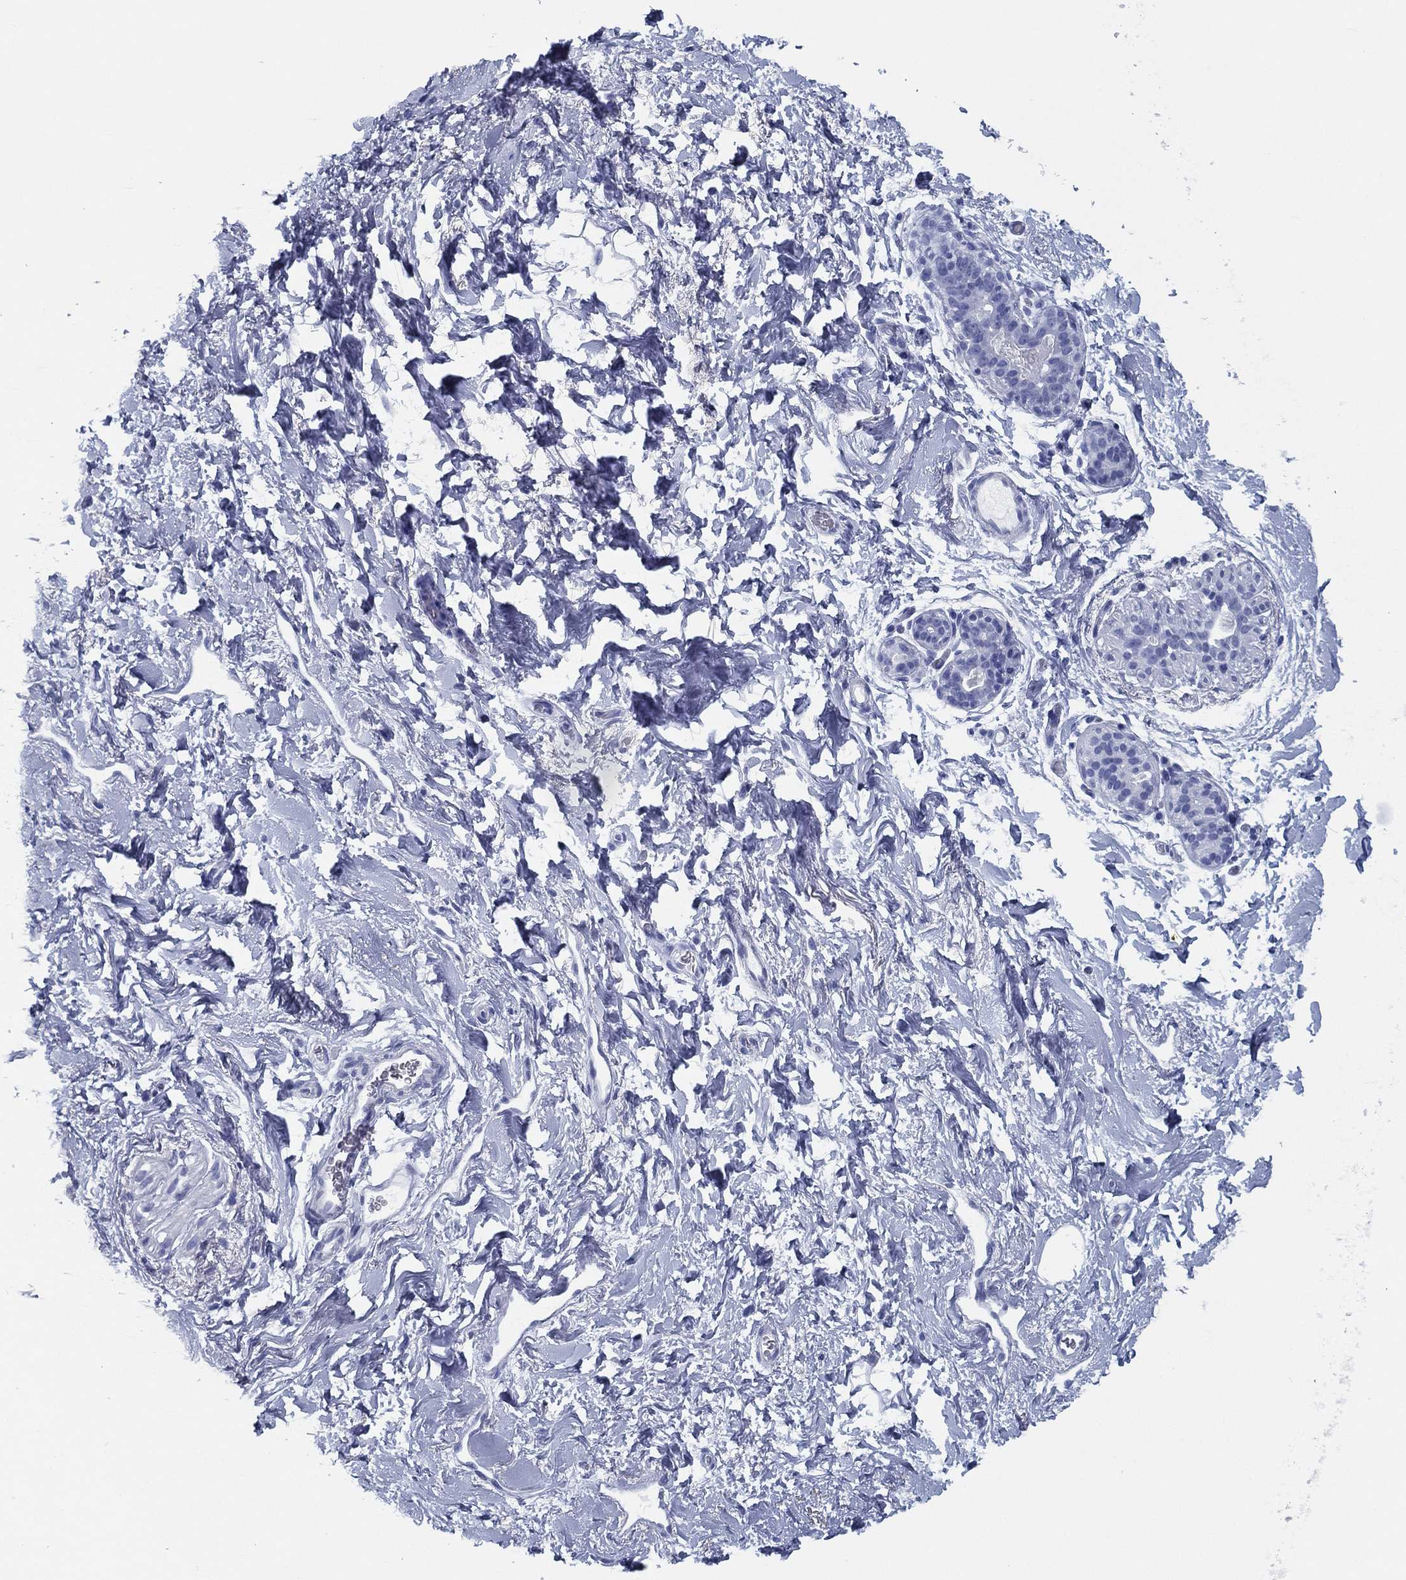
{"staining": {"intensity": "negative", "quantity": "none", "location": "none"}, "tissue": "breast", "cell_type": "Glandular cells", "image_type": "normal", "snomed": [{"axis": "morphology", "description": "Normal tissue, NOS"}, {"axis": "topography", "description": "Breast"}], "caption": "This is an IHC histopathology image of normal breast. There is no expression in glandular cells.", "gene": "TMEM252", "patient": {"sex": "female", "age": 43}}